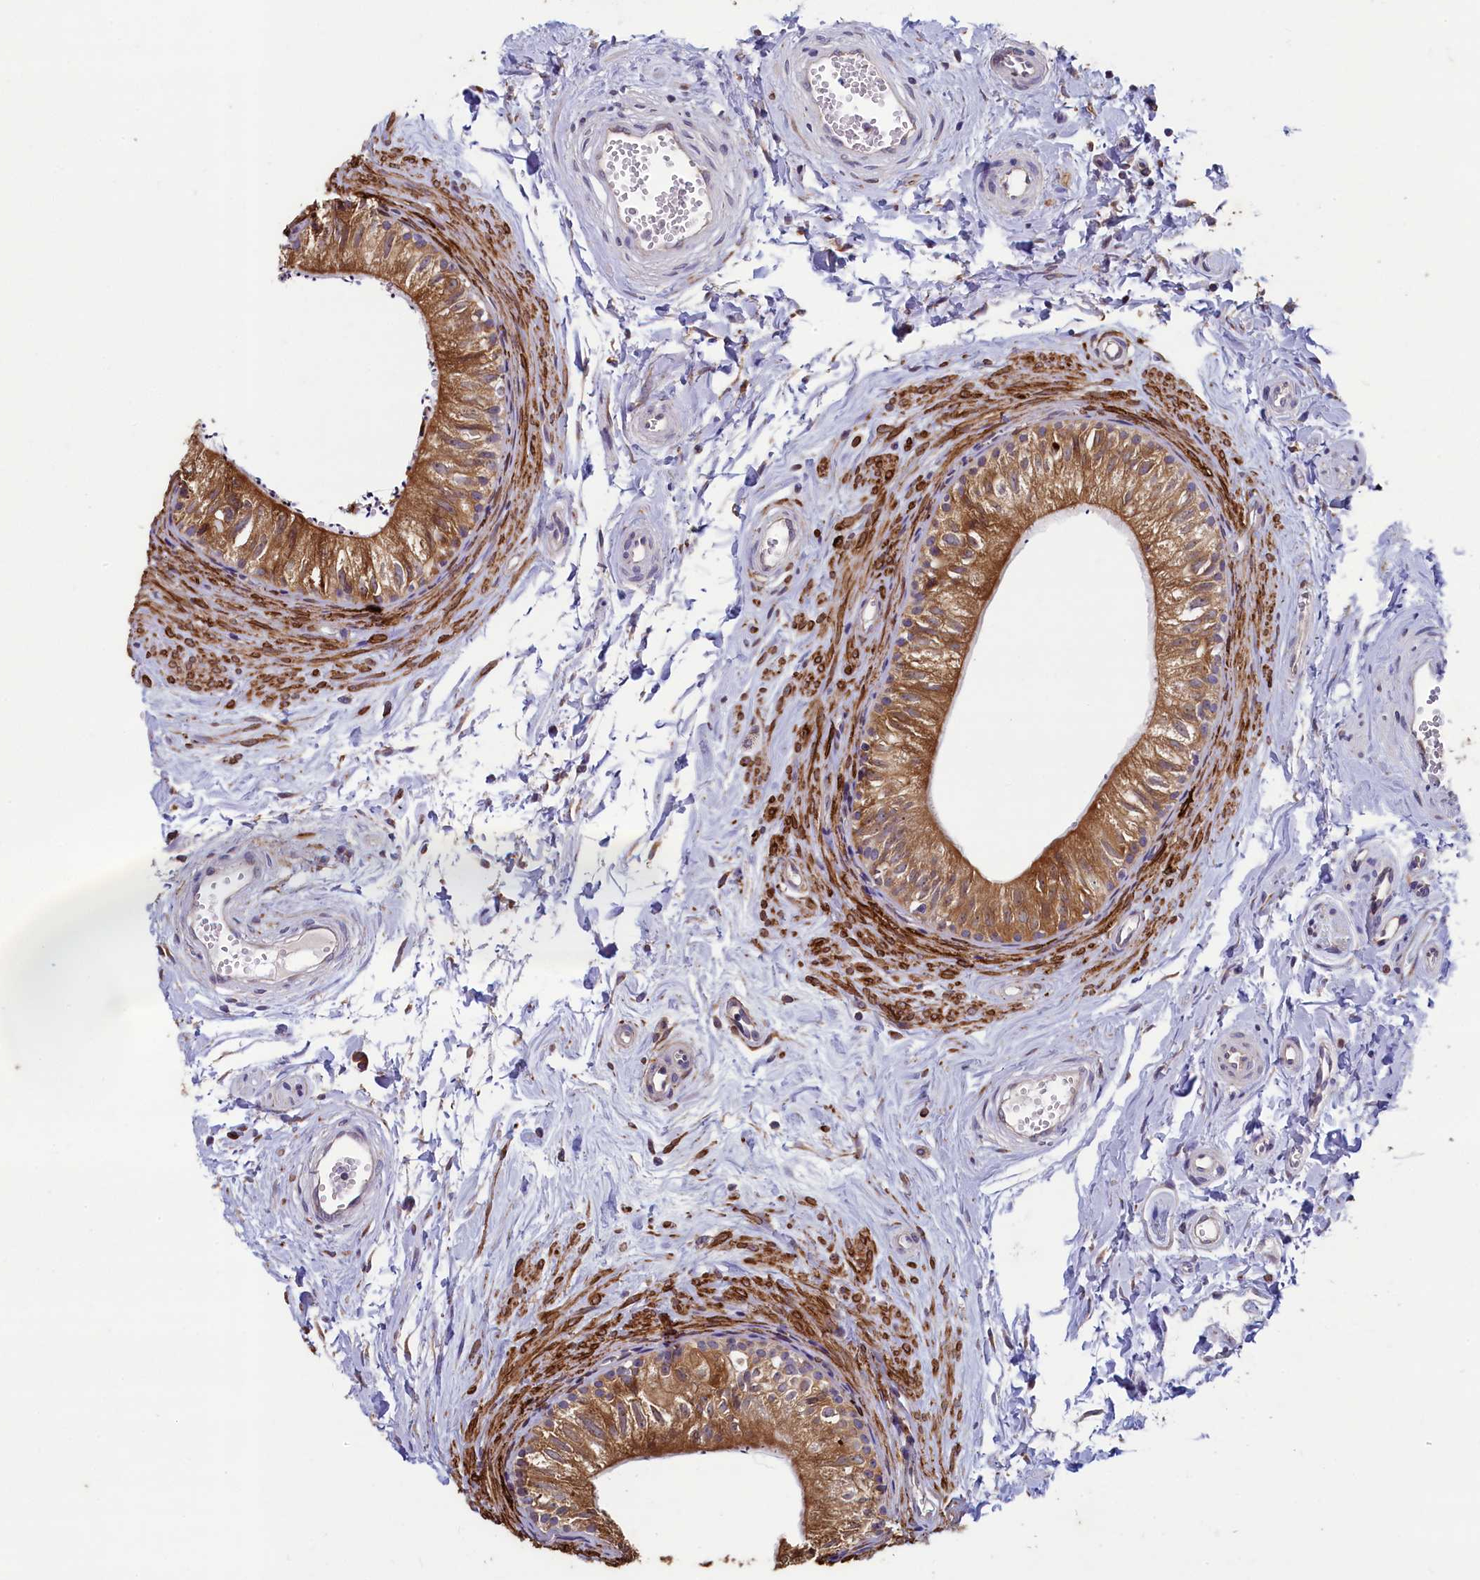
{"staining": {"intensity": "moderate", "quantity": ">75%", "location": "cytoplasmic/membranous"}, "tissue": "epididymis", "cell_type": "Glandular cells", "image_type": "normal", "snomed": [{"axis": "morphology", "description": "Normal tissue, NOS"}, {"axis": "topography", "description": "Epididymis"}], "caption": "Immunohistochemical staining of benign epididymis shows >75% levels of moderate cytoplasmic/membranous protein expression in approximately >75% of glandular cells. (DAB (3,3'-diaminobenzidine) IHC with brightfield microscopy, high magnification).", "gene": "SPATA2L", "patient": {"sex": "male", "age": 56}}